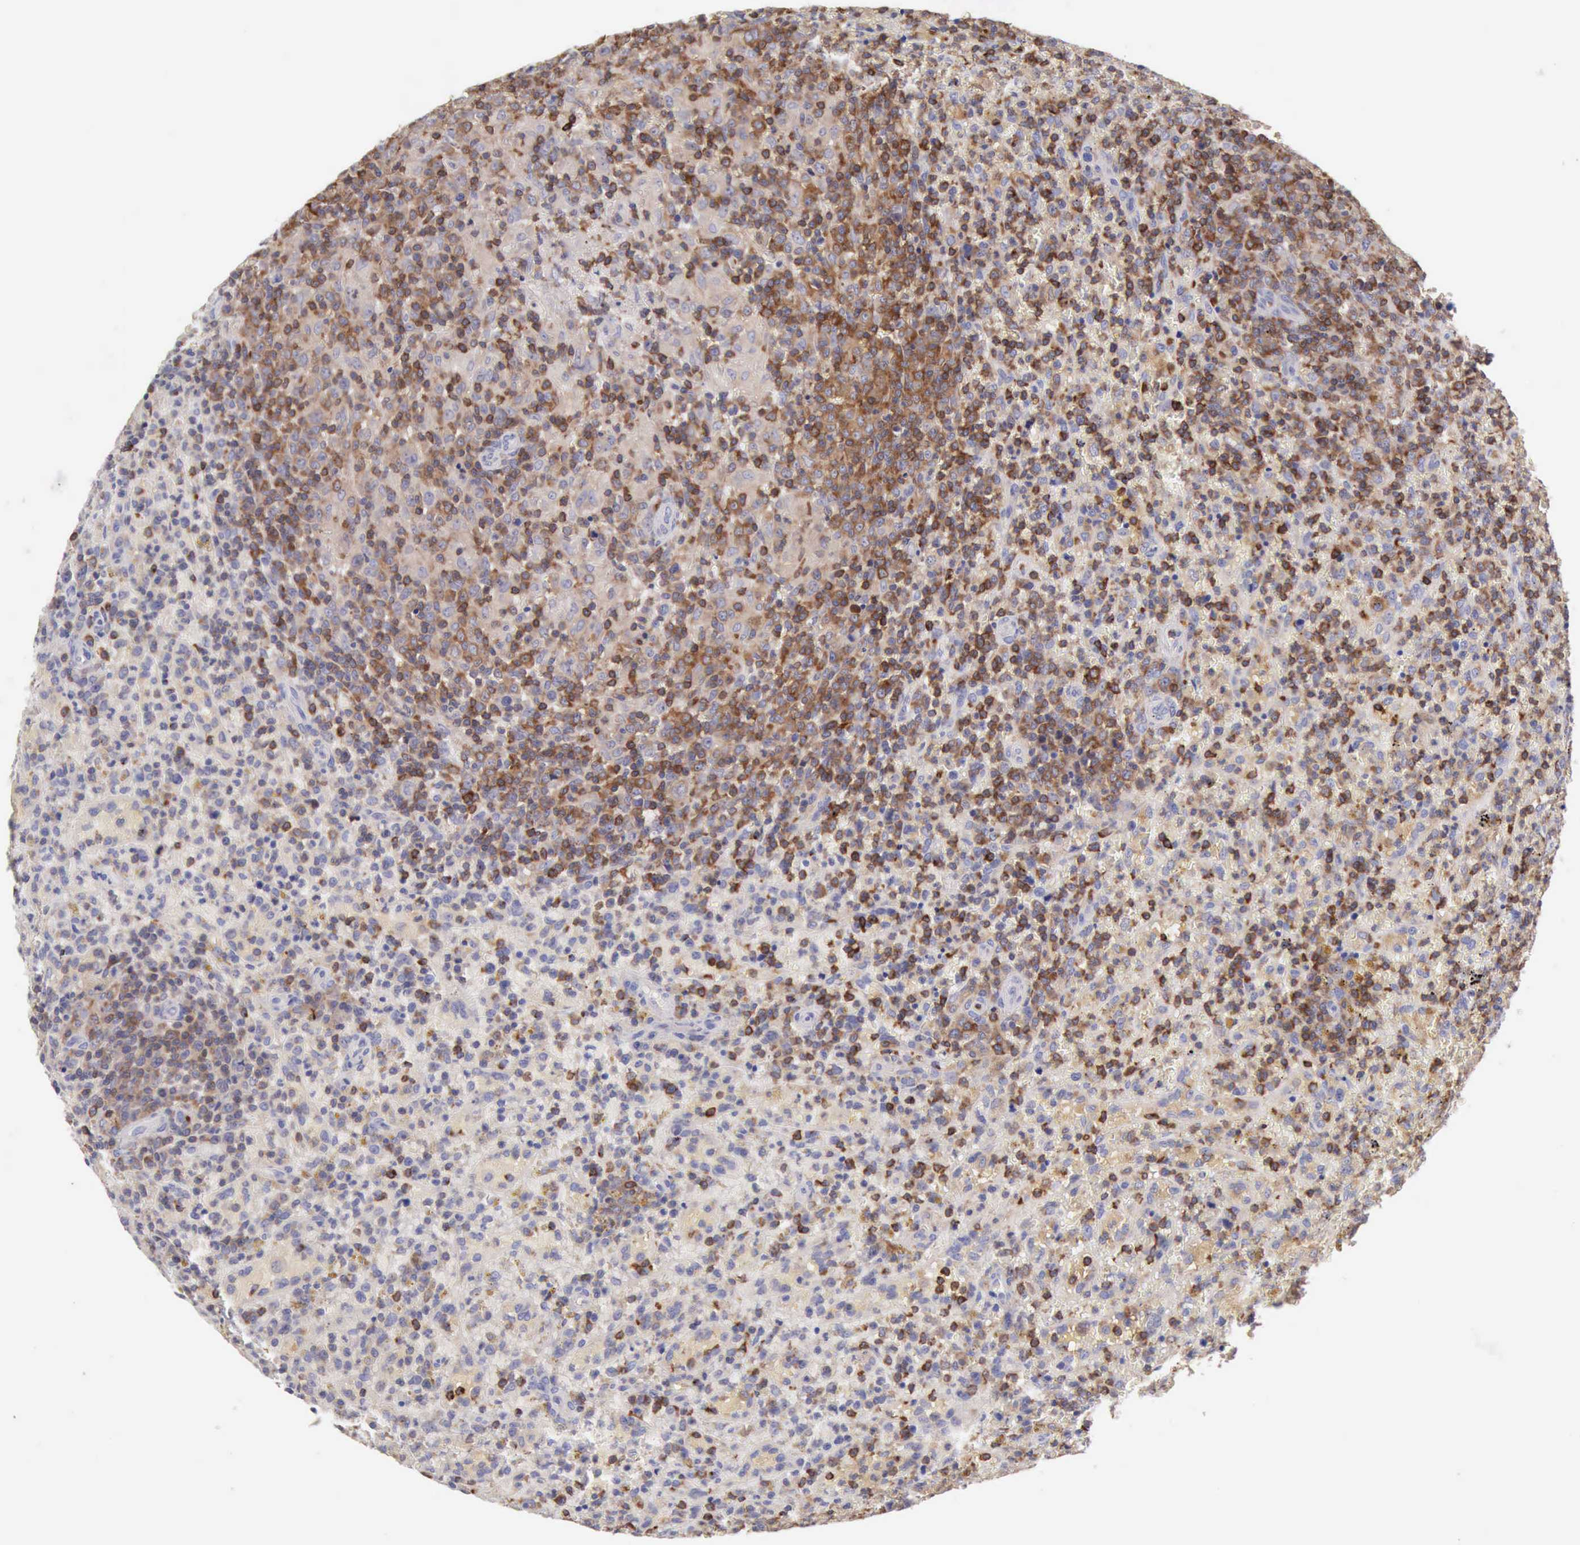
{"staining": {"intensity": "moderate", "quantity": "25%-75%", "location": "cytoplasmic/membranous"}, "tissue": "lymphoma", "cell_type": "Tumor cells", "image_type": "cancer", "snomed": [{"axis": "morphology", "description": "Malignant lymphoma, non-Hodgkin's type, High grade"}, {"axis": "topography", "description": "Spleen"}, {"axis": "topography", "description": "Lymph node"}], "caption": "Lymphoma stained with IHC reveals moderate cytoplasmic/membranous expression in approximately 25%-75% of tumor cells.", "gene": "SASH3", "patient": {"sex": "female", "age": 70}}